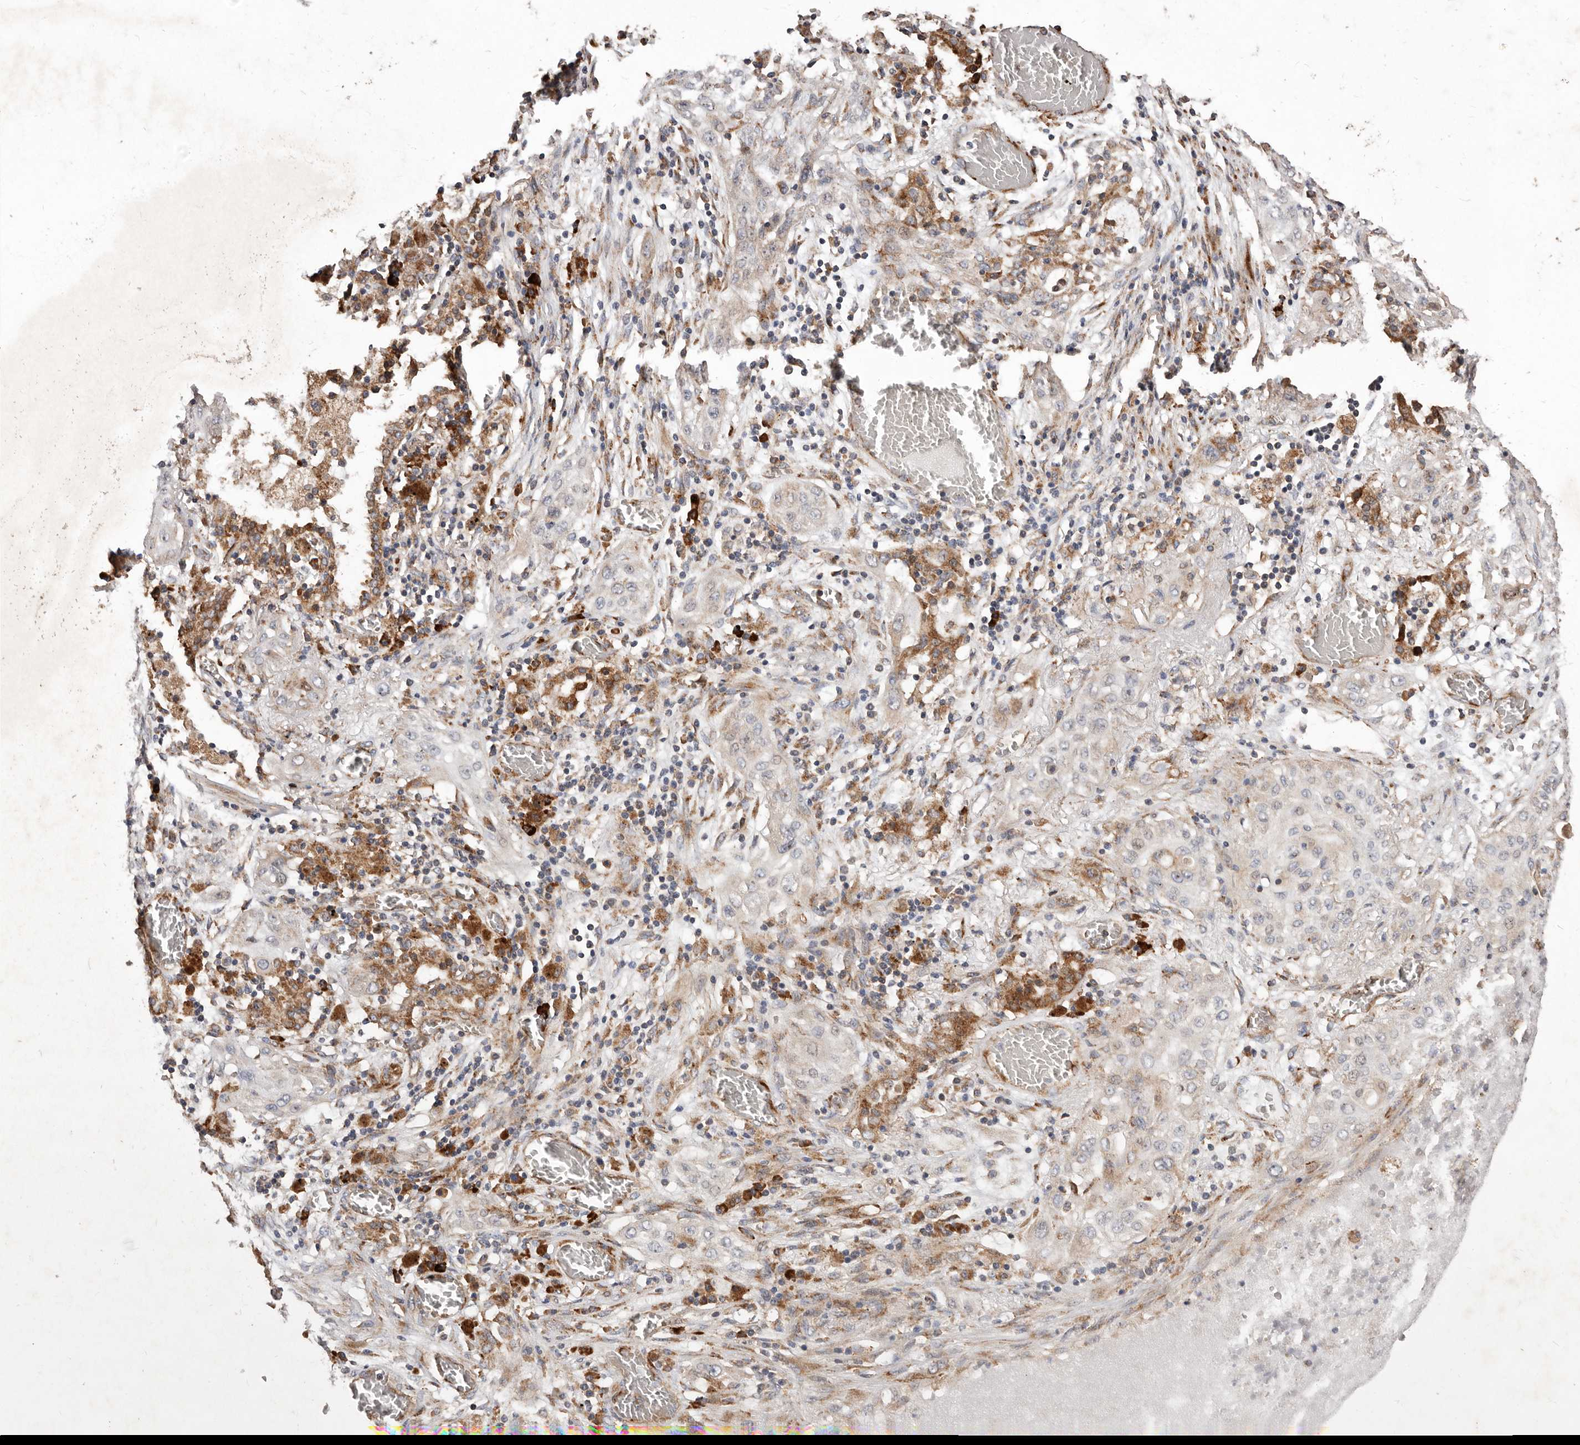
{"staining": {"intensity": "weak", "quantity": "<25%", "location": "cytoplasmic/membranous"}, "tissue": "lung cancer", "cell_type": "Tumor cells", "image_type": "cancer", "snomed": [{"axis": "morphology", "description": "Squamous cell carcinoma, NOS"}, {"axis": "topography", "description": "Lung"}], "caption": "Immunohistochemistry (IHC) photomicrograph of neoplastic tissue: lung cancer (squamous cell carcinoma) stained with DAB (3,3'-diaminobenzidine) exhibits no significant protein expression in tumor cells. The staining was performed using DAB (3,3'-diaminobenzidine) to visualize the protein expression in brown, while the nuclei were stained in blue with hematoxylin (Magnification: 20x).", "gene": "STEAP2", "patient": {"sex": "female", "age": 47}}